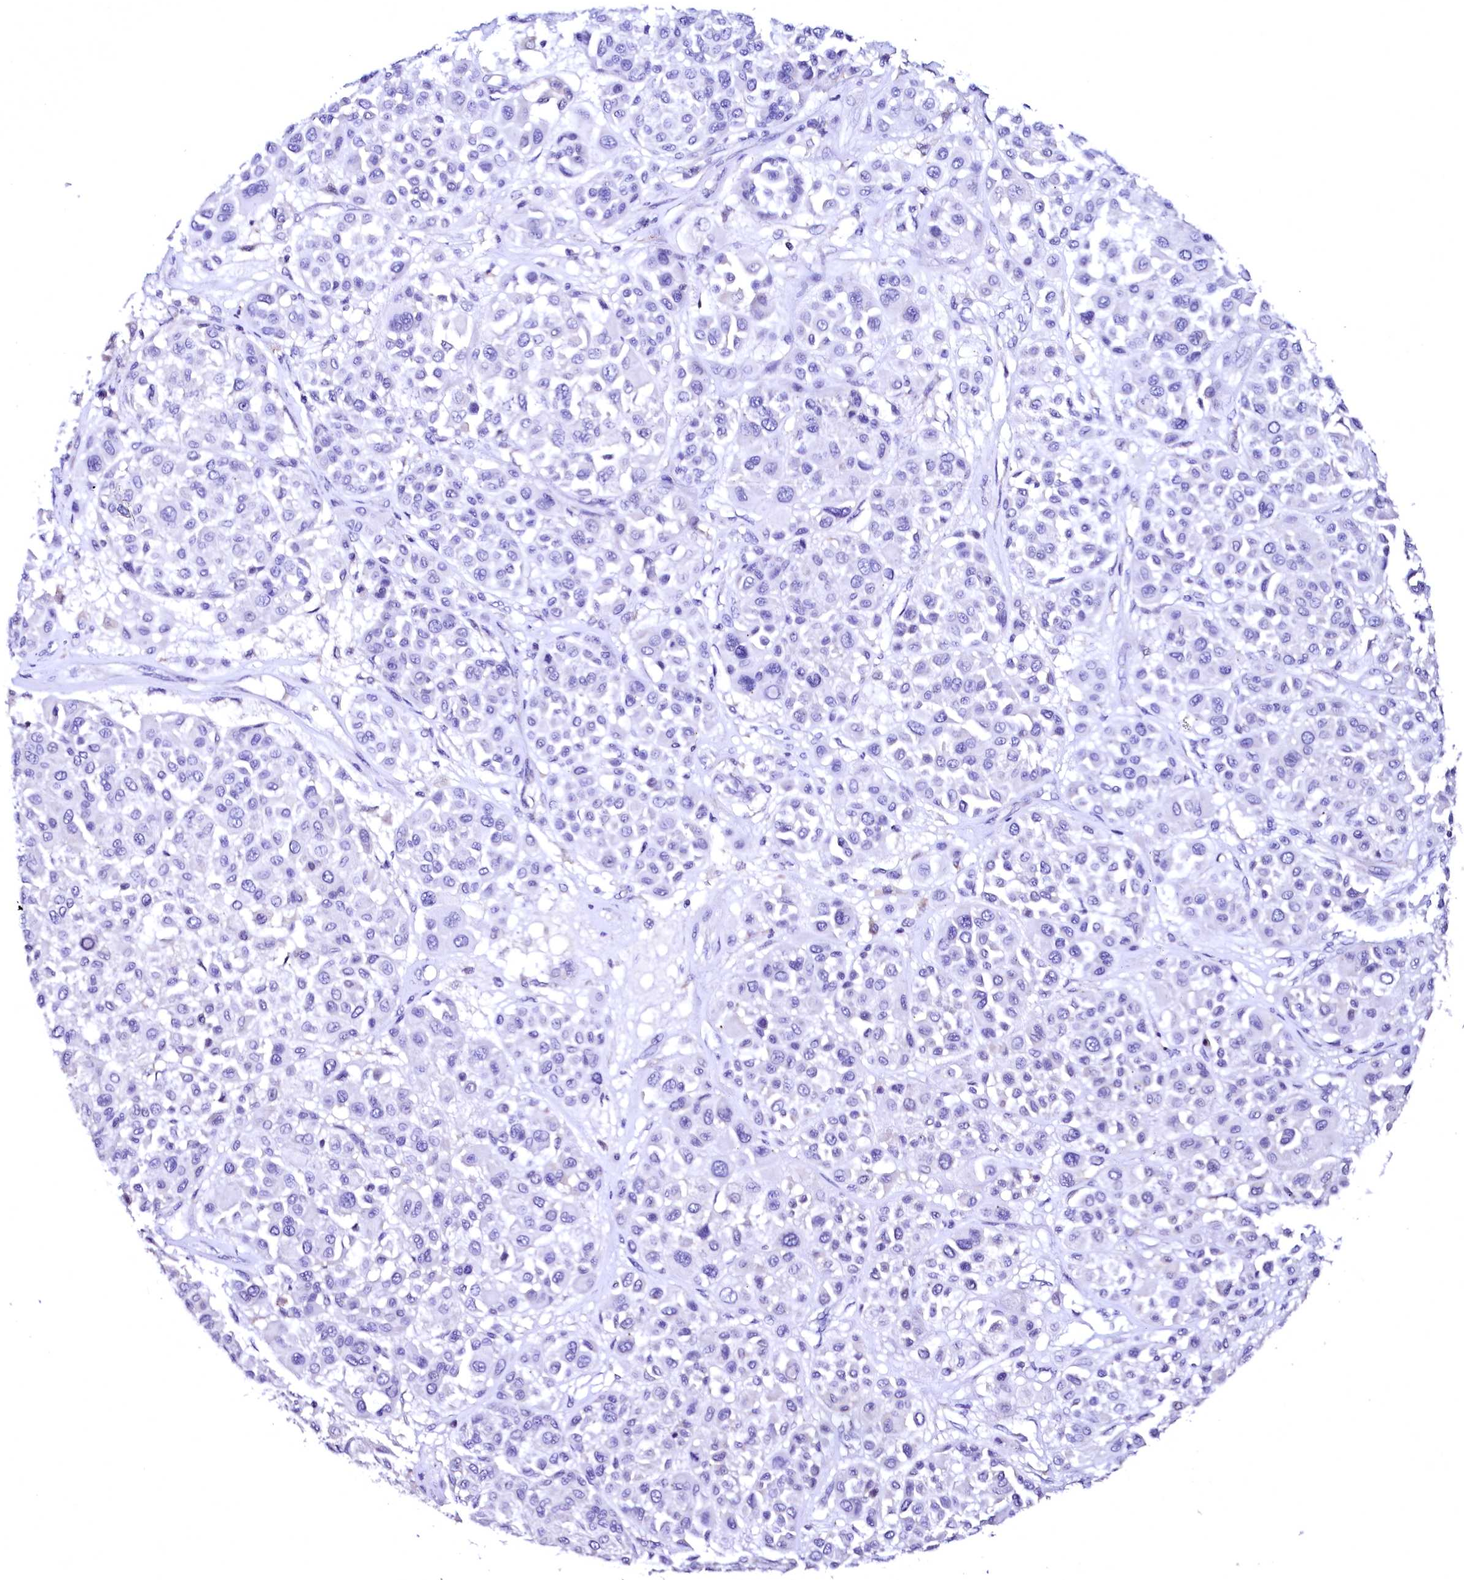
{"staining": {"intensity": "negative", "quantity": "none", "location": "none"}, "tissue": "melanoma", "cell_type": "Tumor cells", "image_type": "cancer", "snomed": [{"axis": "morphology", "description": "Malignant melanoma, Metastatic site"}, {"axis": "topography", "description": "Soft tissue"}], "caption": "This micrograph is of melanoma stained with IHC to label a protein in brown with the nuclei are counter-stained blue. There is no expression in tumor cells.", "gene": "NALF1", "patient": {"sex": "male", "age": 41}}